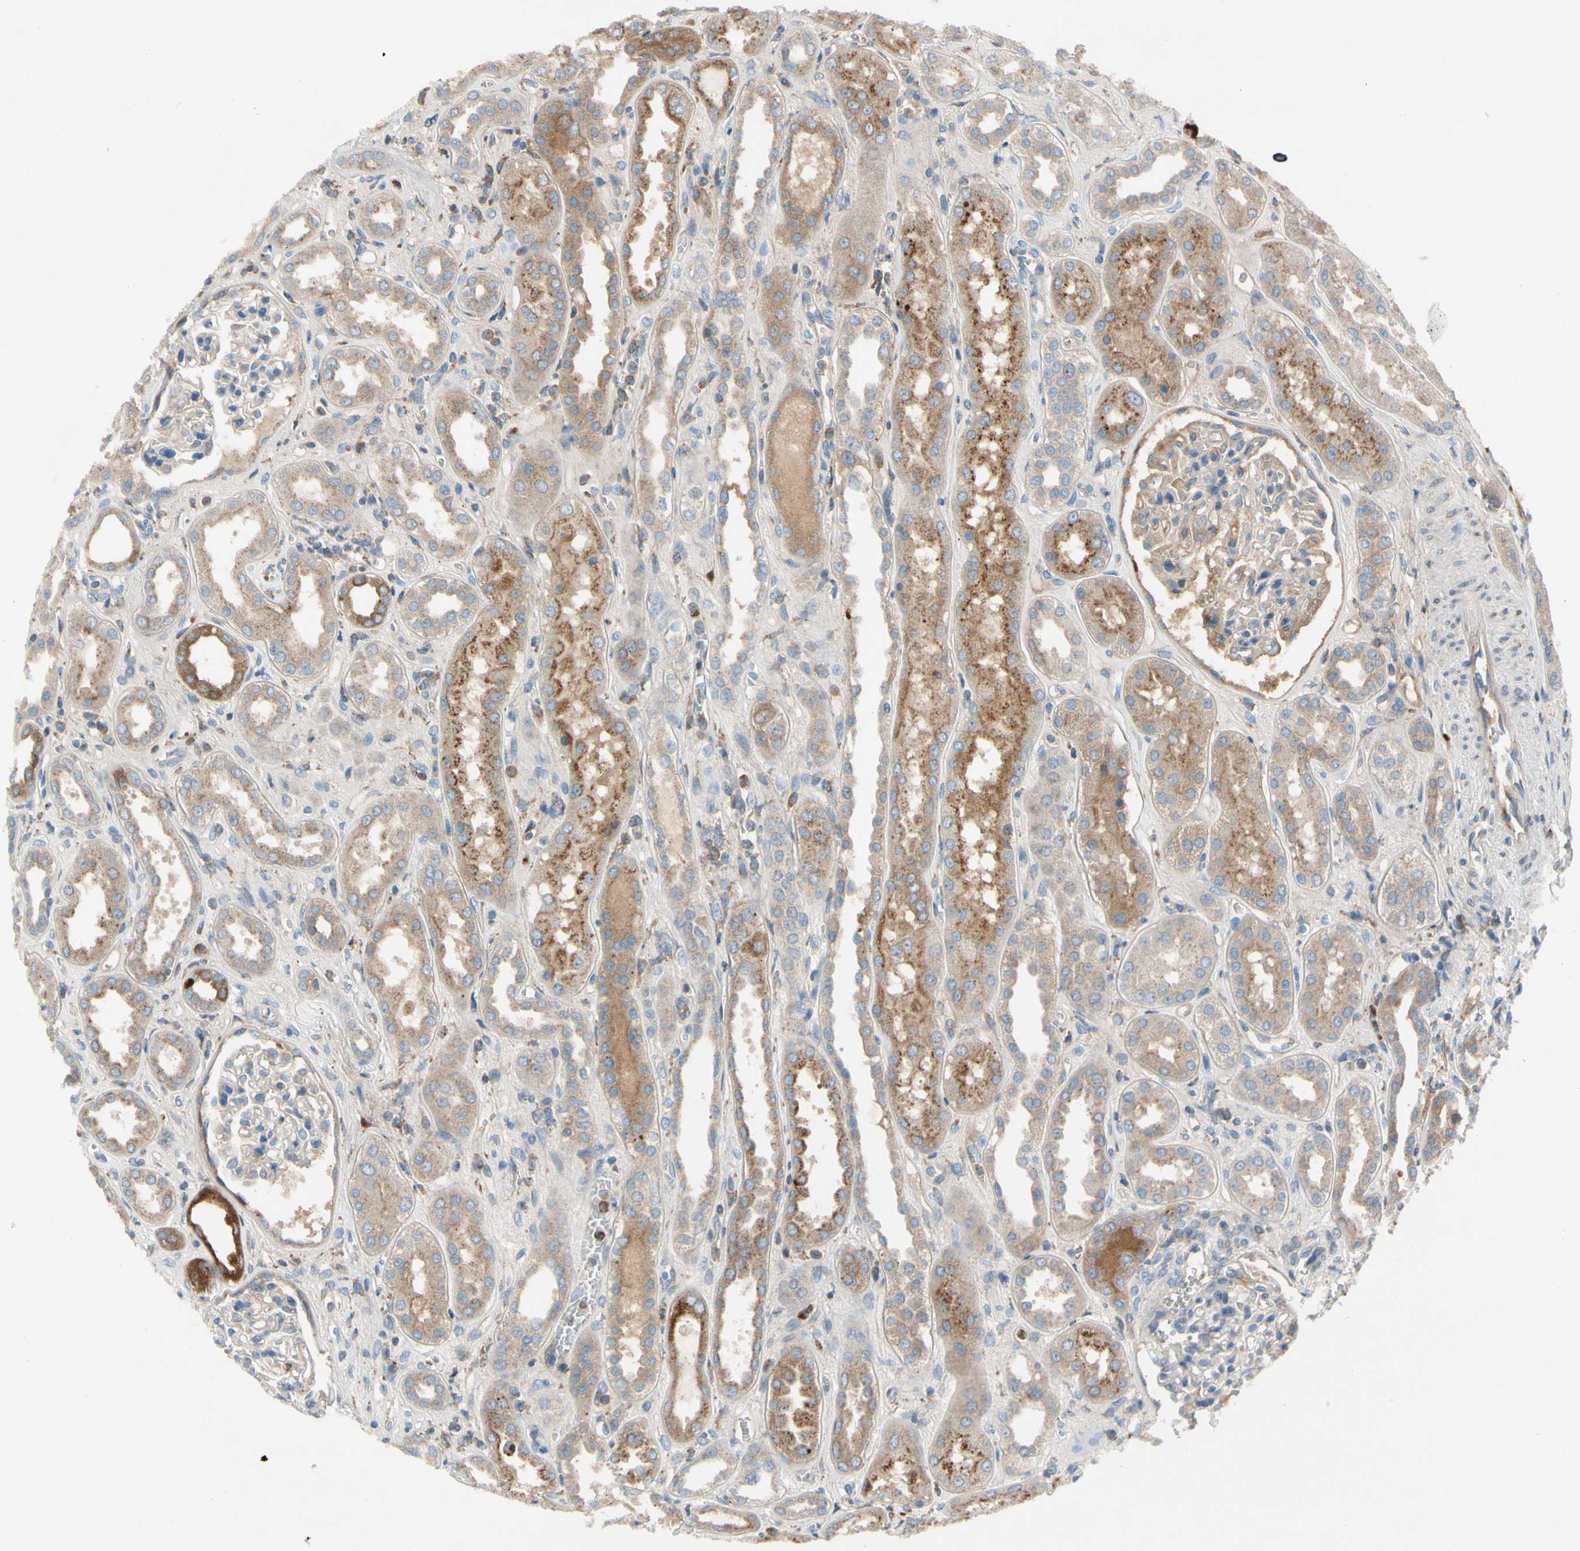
{"staining": {"intensity": "negative", "quantity": "none", "location": "none"}, "tissue": "kidney", "cell_type": "Cells in glomeruli", "image_type": "normal", "snomed": [{"axis": "morphology", "description": "Normal tissue, NOS"}, {"axis": "topography", "description": "Kidney"}], "caption": "This is a histopathology image of IHC staining of unremarkable kidney, which shows no expression in cells in glomeruli.", "gene": "HJURP", "patient": {"sex": "male", "age": 59}}